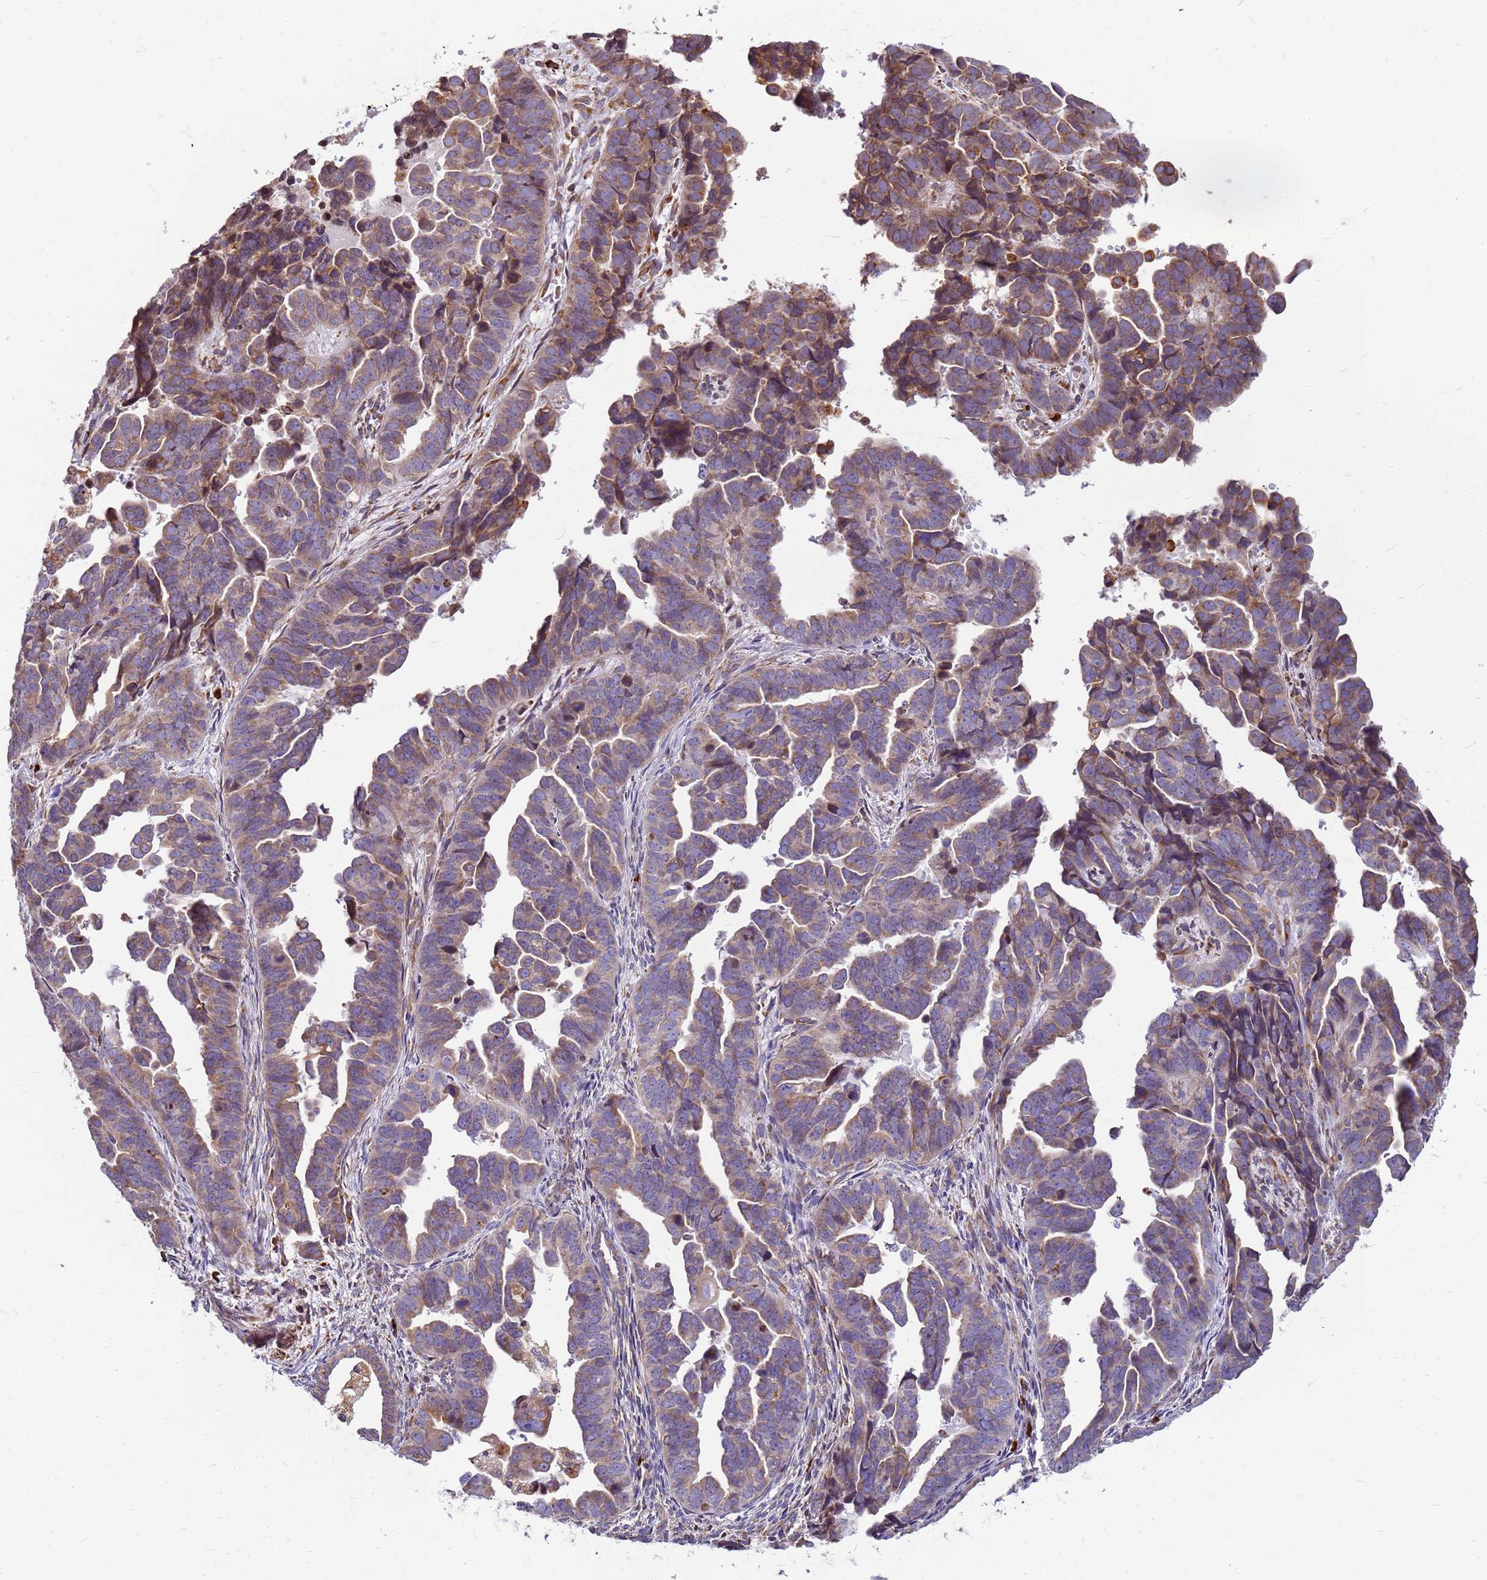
{"staining": {"intensity": "moderate", "quantity": "25%-75%", "location": "cytoplasmic/membranous"}, "tissue": "endometrial cancer", "cell_type": "Tumor cells", "image_type": "cancer", "snomed": [{"axis": "morphology", "description": "Adenocarcinoma, NOS"}, {"axis": "topography", "description": "Endometrium"}], "caption": "Tumor cells exhibit medium levels of moderate cytoplasmic/membranous staining in approximately 25%-75% of cells in endometrial cancer. (DAB IHC with brightfield microscopy, high magnification).", "gene": "SSR4", "patient": {"sex": "female", "age": 75}}